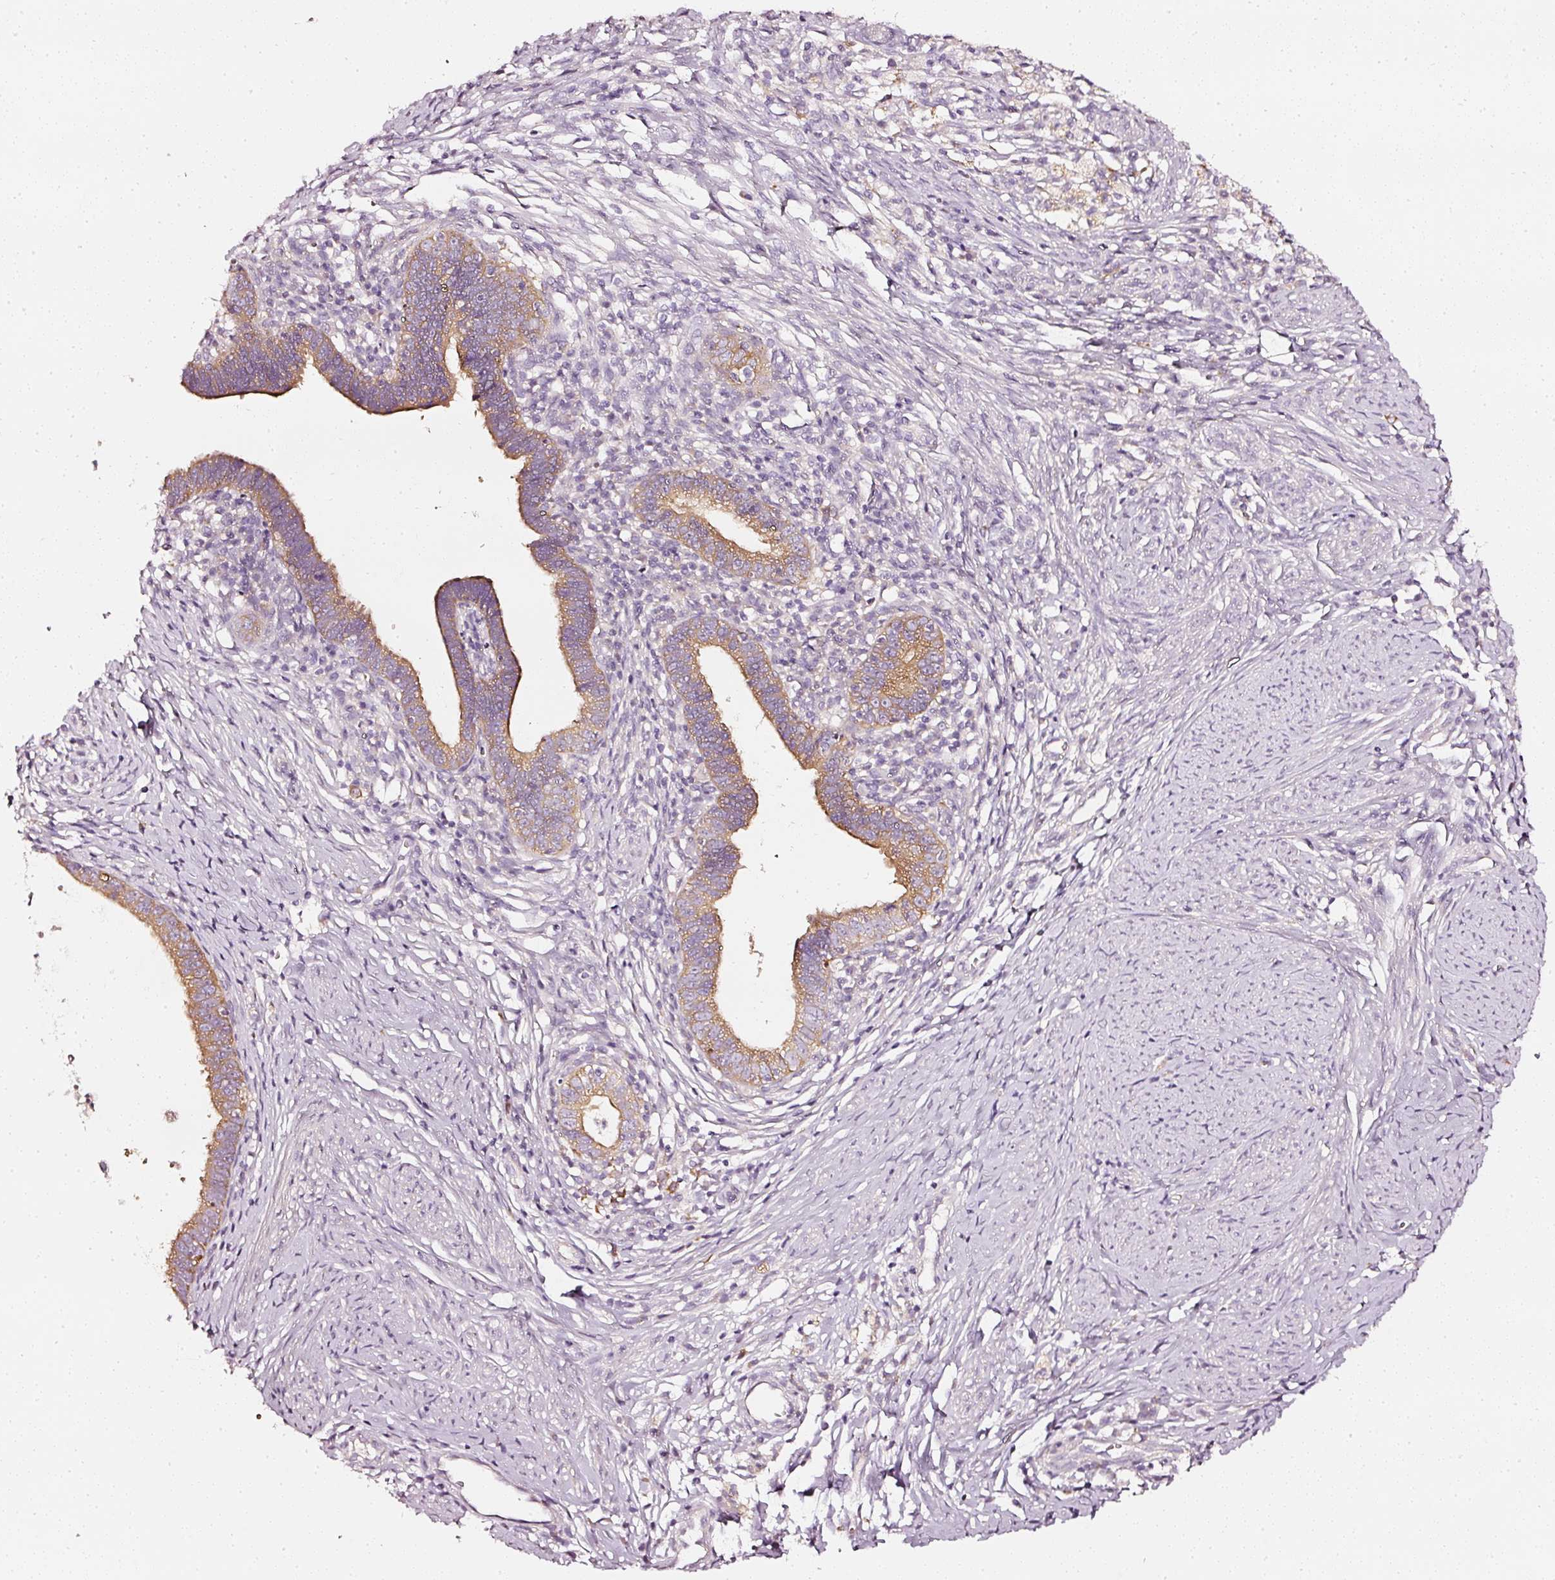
{"staining": {"intensity": "moderate", "quantity": ">75%", "location": "cytoplasmic/membranous"}, "tissue": "cervical cancer", "cell_type": "Tumor cells", "image_type": "cancer", "snomed": [{"axis": "morphology", "description": "Adenocarcinoma, NOS"}, {"axis": "topography", "description": "Cervix"}], "caption": "Human adenocarcinoma (cervical) stained with a brown dye shows moderate cytoplasmic/membranous positive staining in approximately >75% of tumor cells.", "gene": "CNP", "patient": {"sex": "female", "age": 36}}